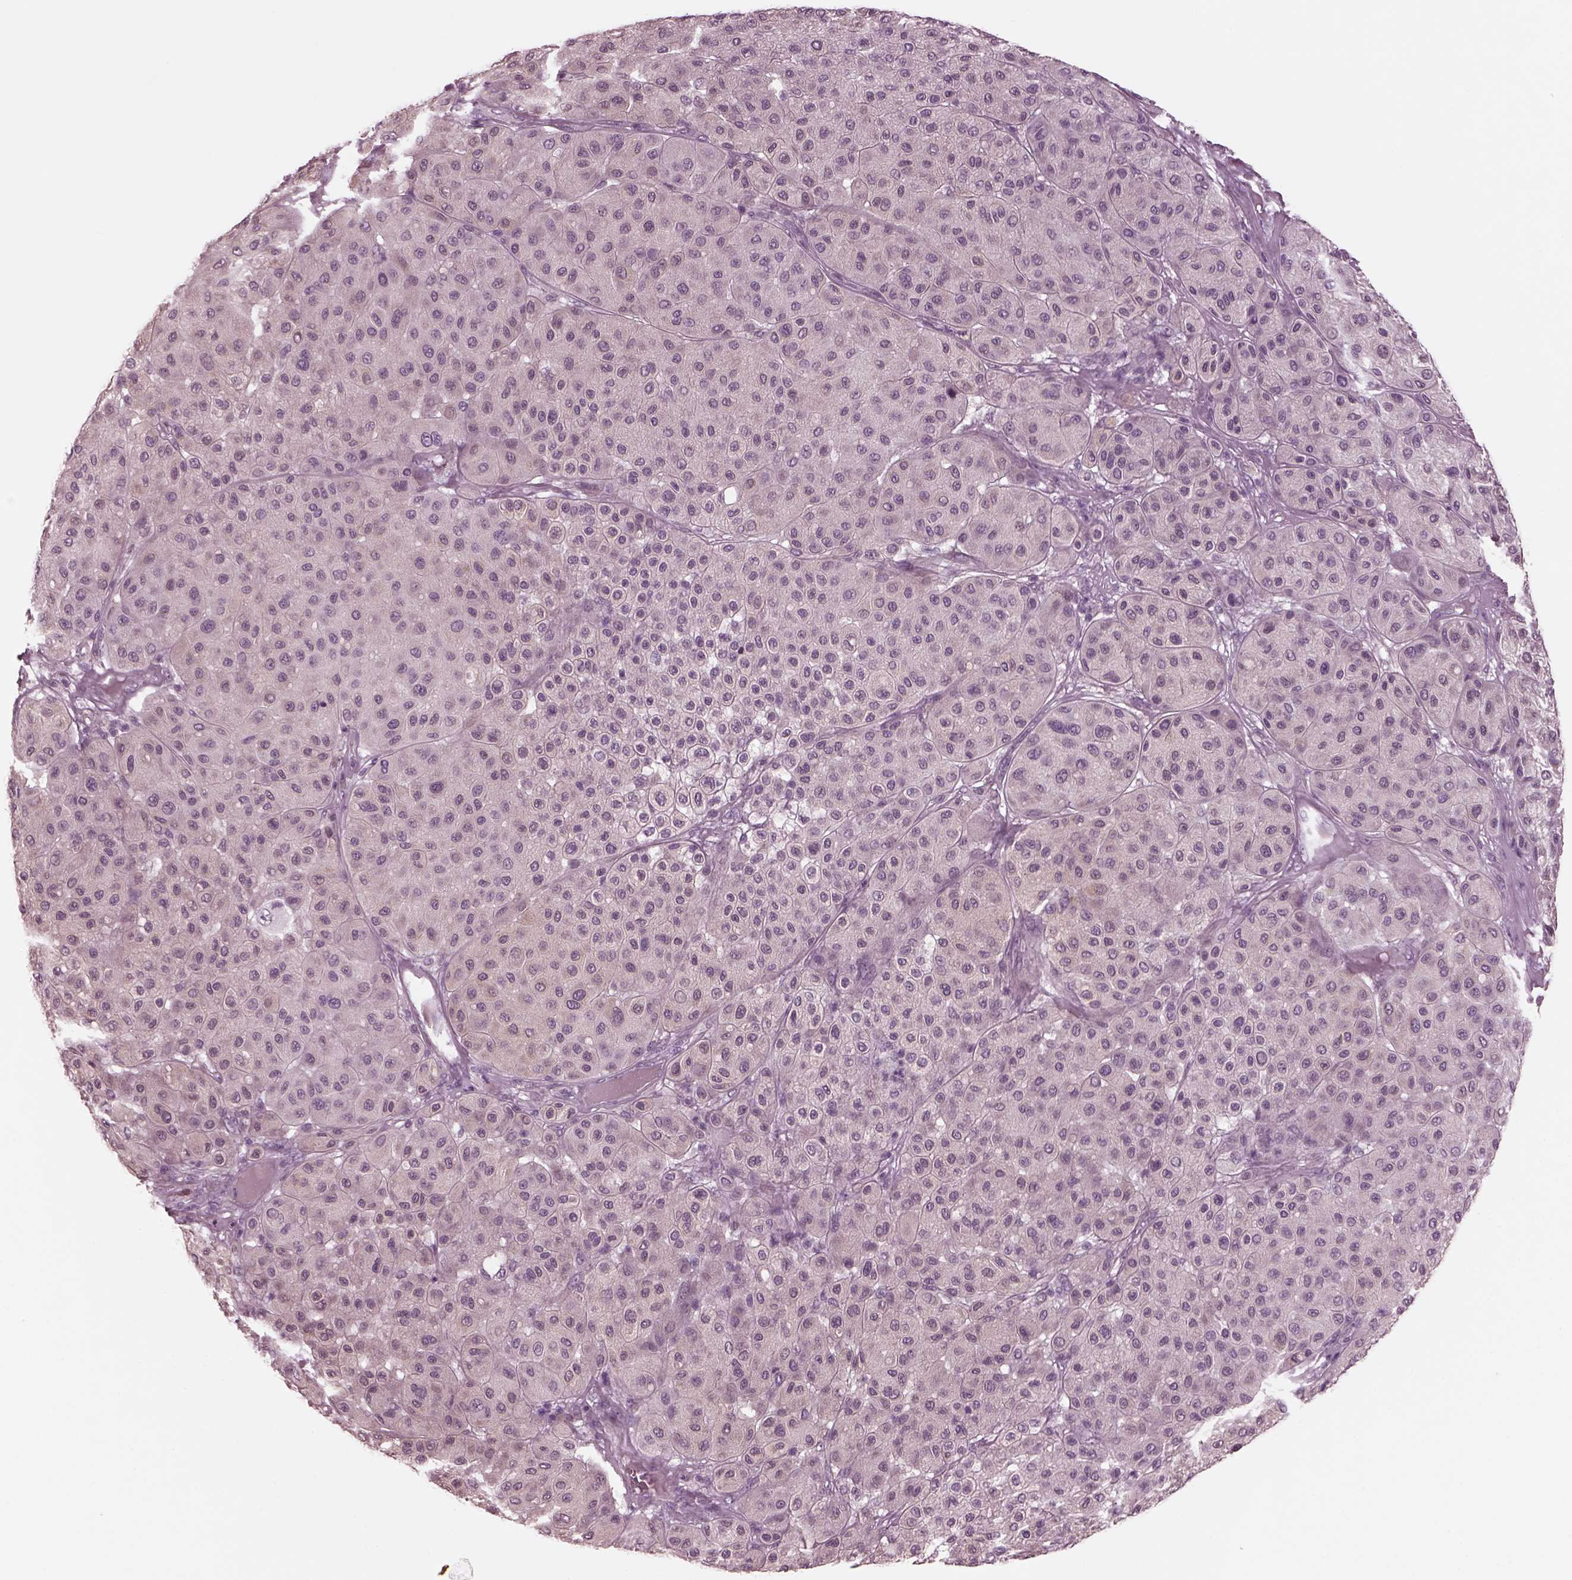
{"staining": {"intensity": "negative", "quantity": "none", "location": "none"}, "tissue": "melanoma", "cell_type": "Tumor cells", "image_type": "cancer", "snomed": [{"axis": "morphology", "description": "Malignant melanoma, Metastatic site"}, {"axis": "topography", "description": "Smooth muscle"}], "caption": "Melanoma stained for a protein using IHC exhibits no staining tumor cells.", "gene": "CLCN4", "patient": {"sex": "male", "age": 41}}